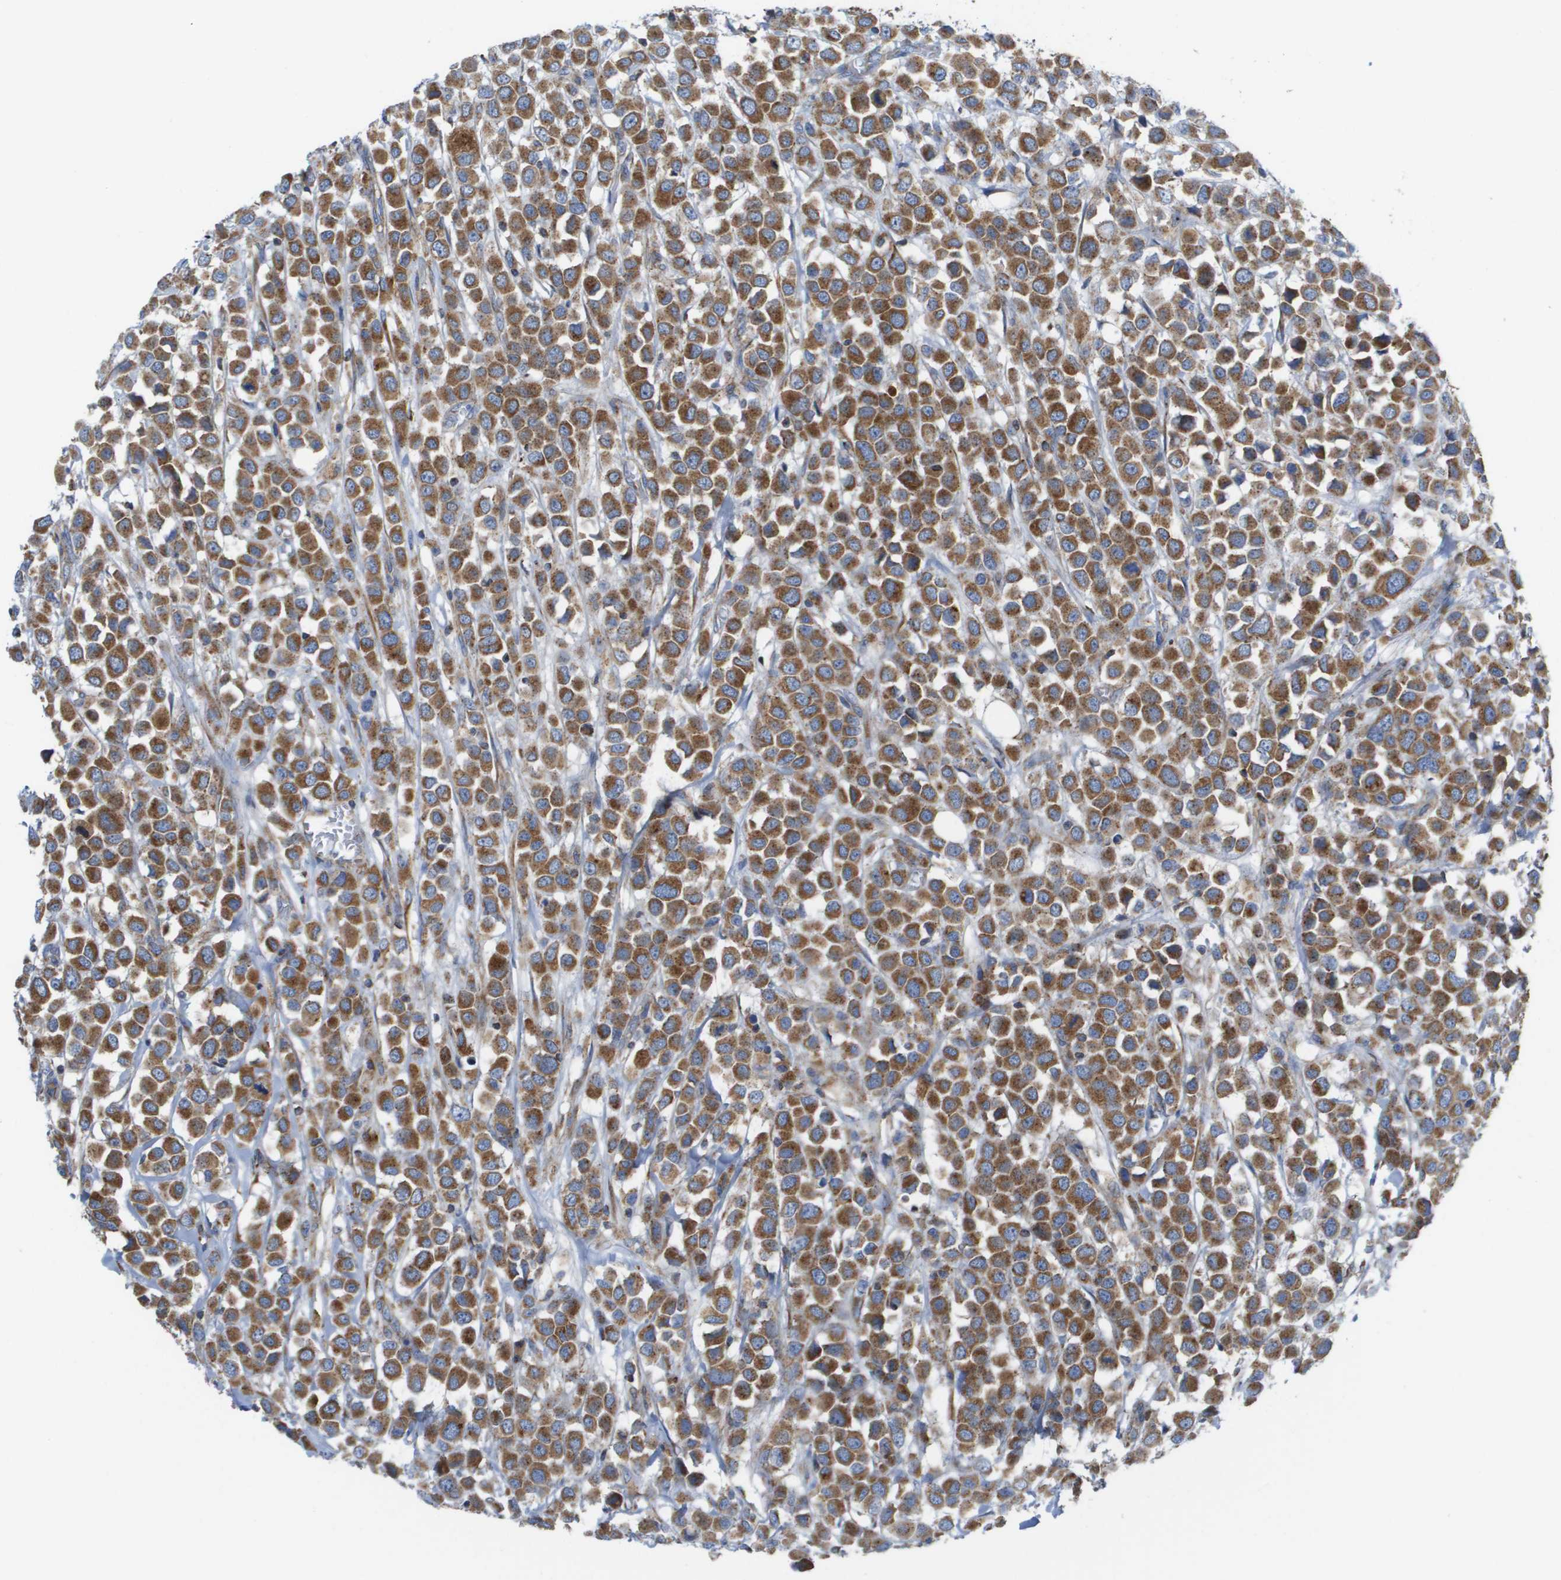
{"staining": {"intensity": "moderate", "quantity": ">75%", "location": "cytoplasmic/membranous"}, "tissue": "breast cancer", "cell_type": "Tumor cells", "image_type": "cancer", "snomed": [{"axis": "morphology", "description": "Duct carcinoma"}, {"axis": "topography", "description": "Breast"}], "caption": "Immunohistochemical staining of human infiltrating ductal carcinoma (breast) demonstrates medium levels of moderate cytoplasmic/membranous expression in approximately >75% of tumor cells.", "gene": "FIS1", "patient": {"sex": "female", "age": 61}}